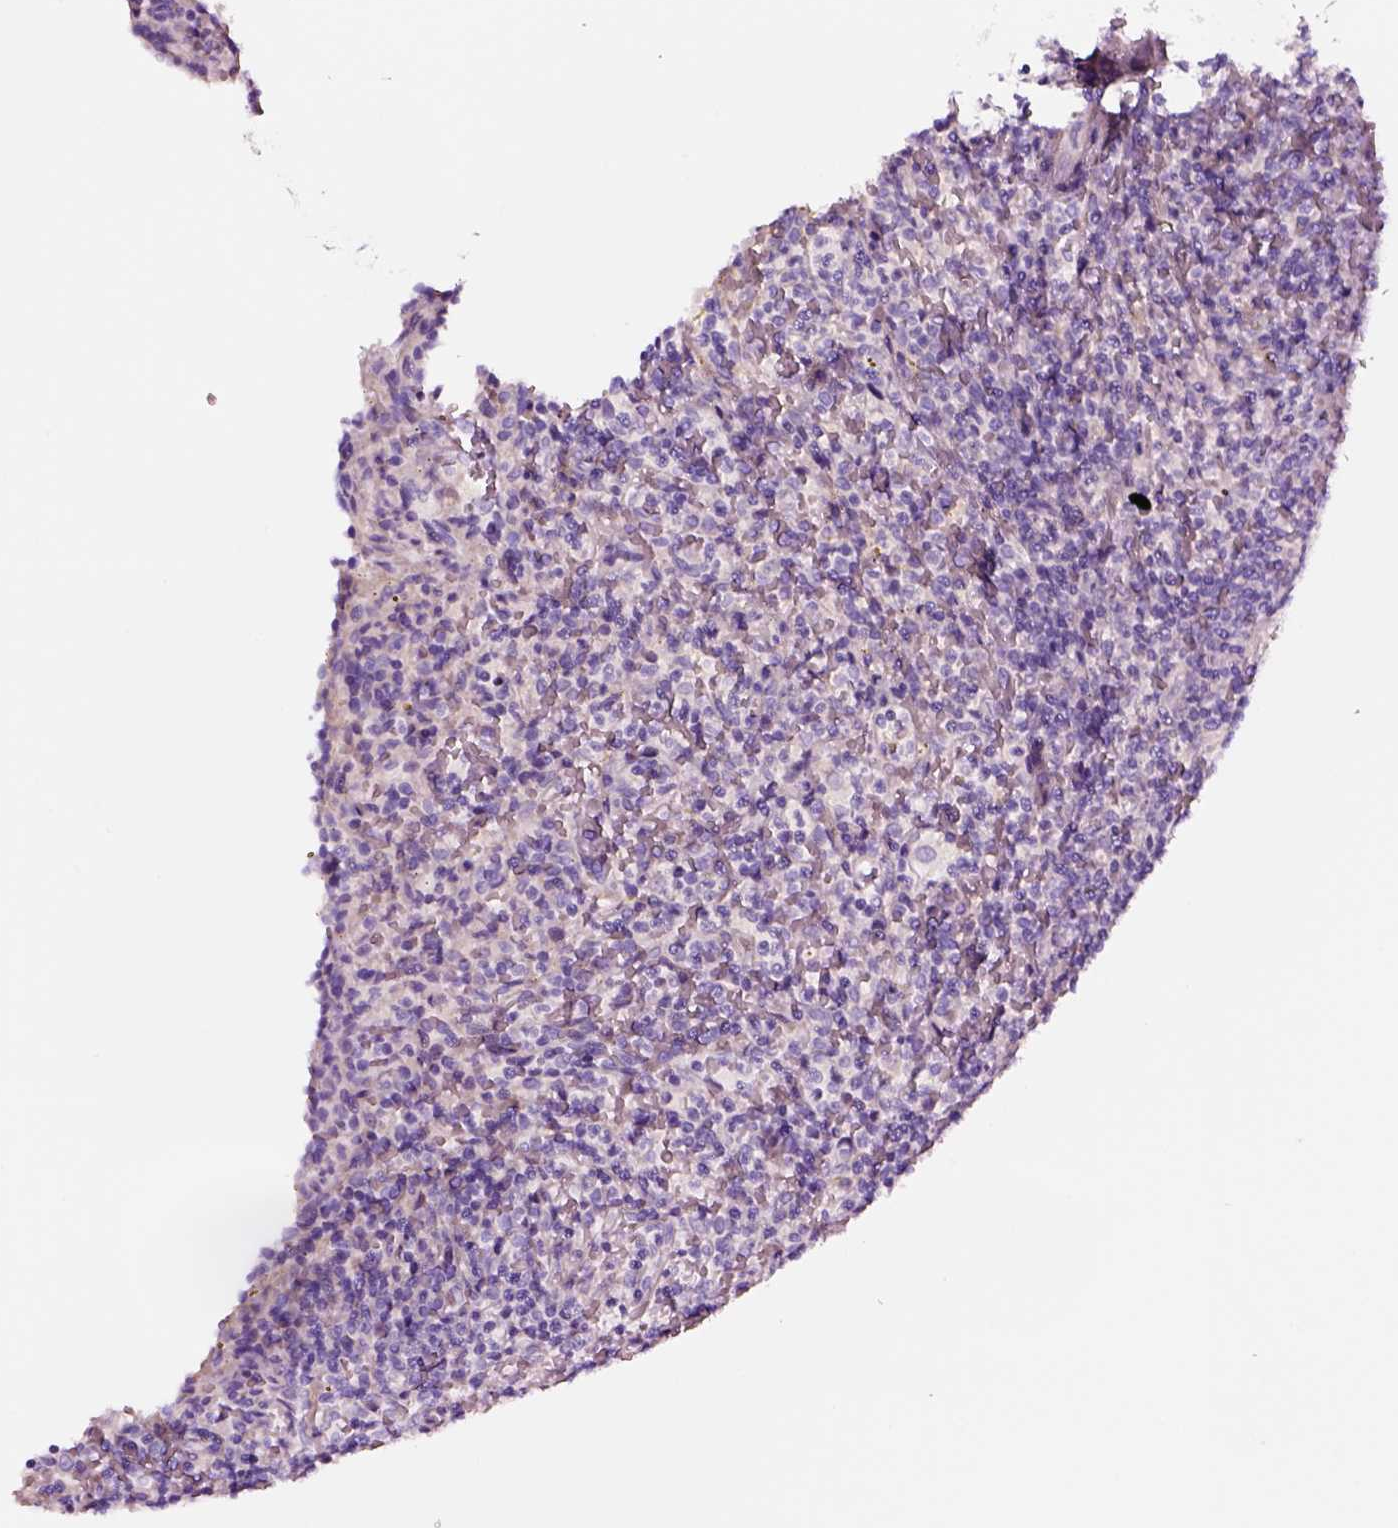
{"staining": {"intensity": "negative", "quantity": "none", "location": "none"}, "tissue": "lymphoma", "cell_type": "Tumor cells", "image_type": "cancer", "snomed": [{"axis": "morphology", "description": "Malignant lymphoma, non-Hodgkin's type, Low grade"}, {"axis": "topography", "description": "Spleen"}], "caption": "The histopathology image displays no staining of tumor cells in lymphoma.", "gene": "SOX10", "patient": {"sex": "female", "age": 70}}